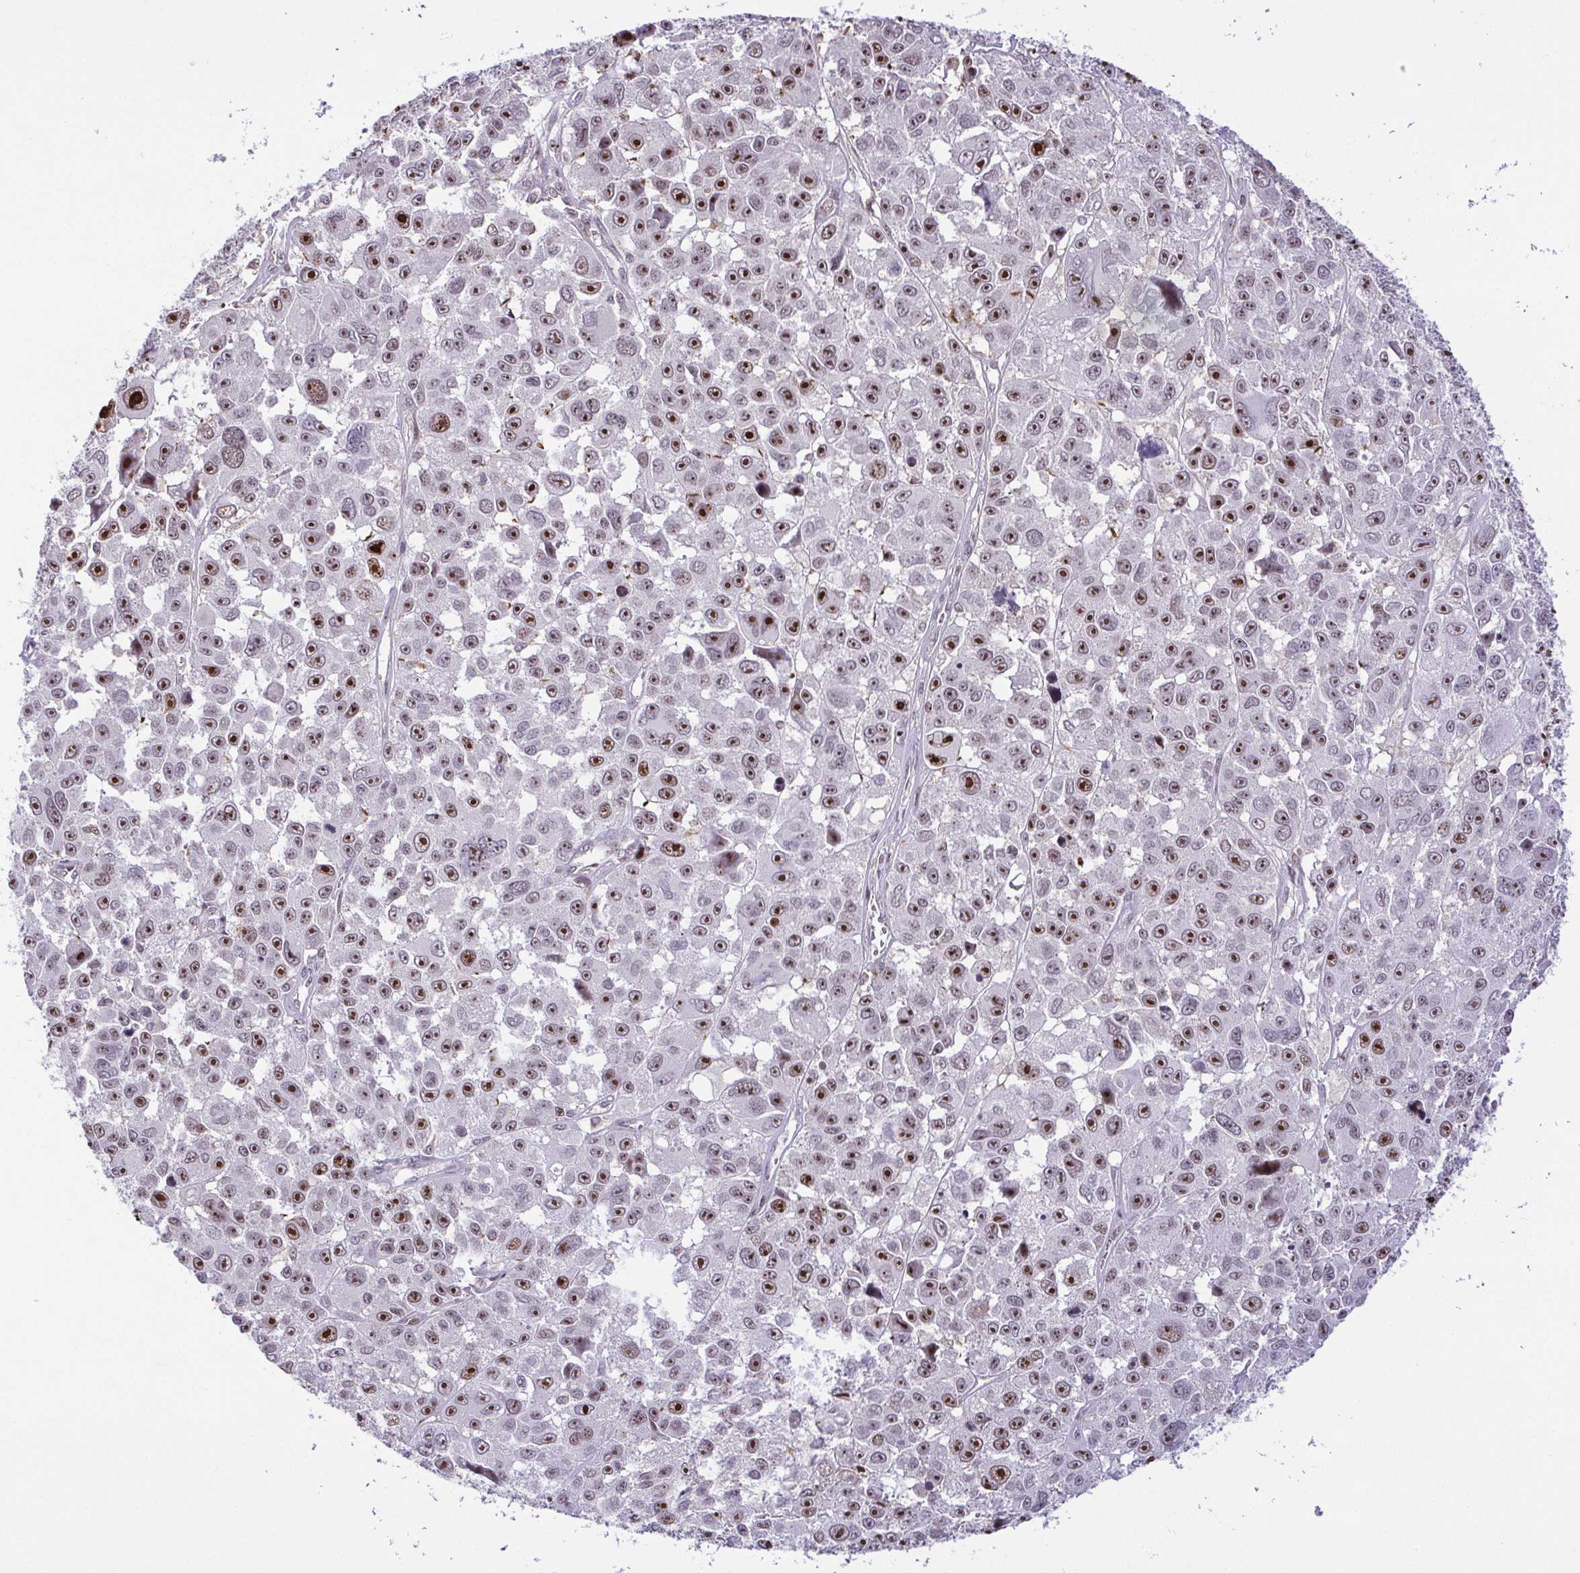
{"staining": {"intensity": "strong", "quantity": "25%-75%", "location": "nuclear"}, "tissue": "melanoma", "cell_type": "Tumor cells", "image_type": "cancer", "snomed": [{"axis": "morphology", "description": "Malignant melanoma, NOS"}, {"axis": "topography", "description": "Skin"}], "caption": "Malignant melanoma stained with DAB immunohistochemistry (IHC) exhibits high levels of strong nuclear expression in about 25%-75% of tumor cells. (Brightfield microscopy of DAB IHC at high magnification).", "gene": "RSL24D1", "patient": {"sex": "female", "age": 66}}